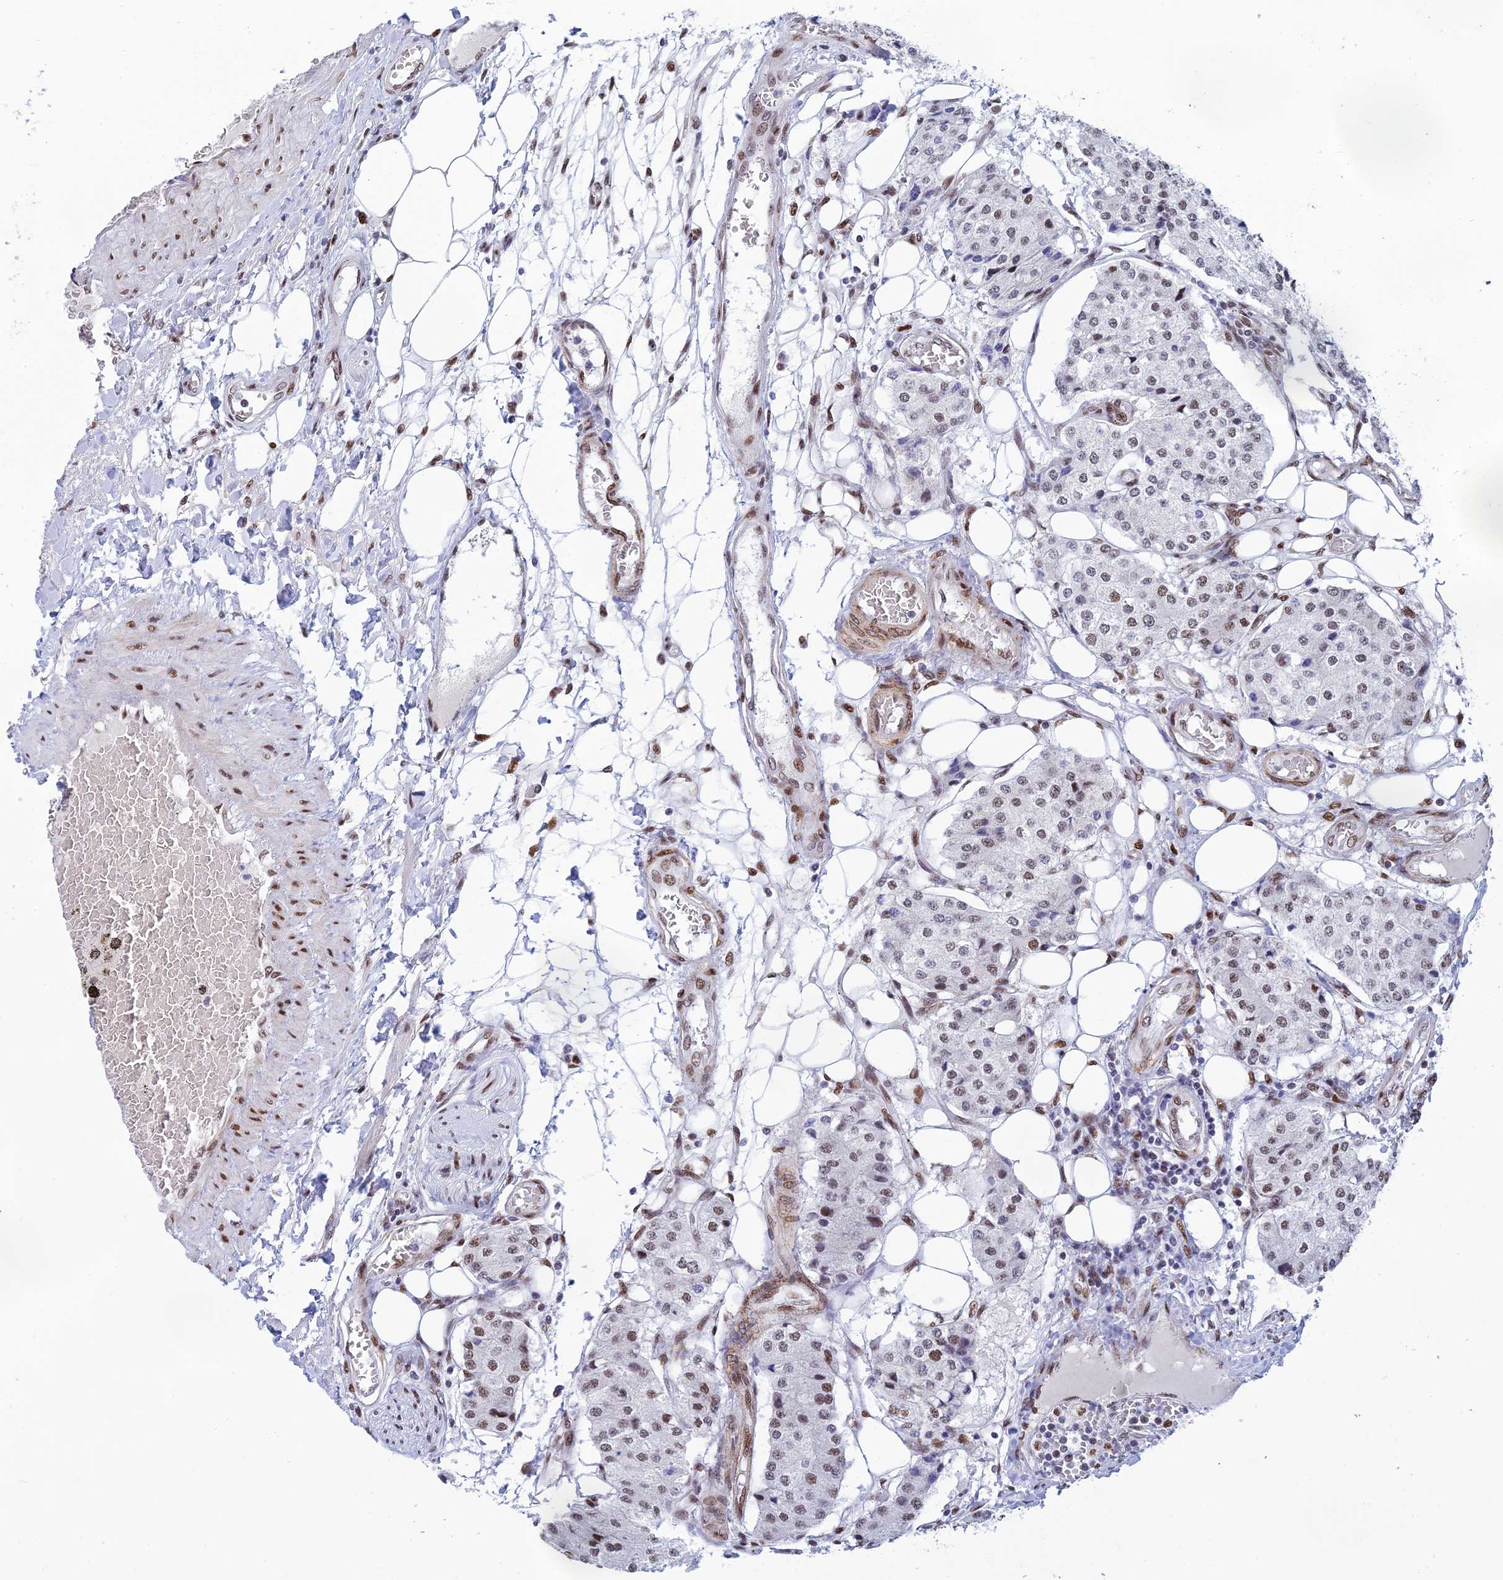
{"staining": {"intensity": "moderate", "quantity": "25%-75%", "location": "nuclear"}, "tissue": "carcinoid", "cell_type": "Tumor cells", "image_type": "cancer", "snomed": [{"axis": "morphology", "description": "Carcinoid, malignant, NOS"}, {"axis": "topography", "description": "Colon"}], "caption": "Immunohistochemical staining of carcinoid exhibits medium levels of moderate nuclear protein positivity in about 25%-75% of tumor cells. (IHC, brightfield microscopy, high magnification).", "gene": "CLK4", "patient": {"sex": "female", "age": 52}}